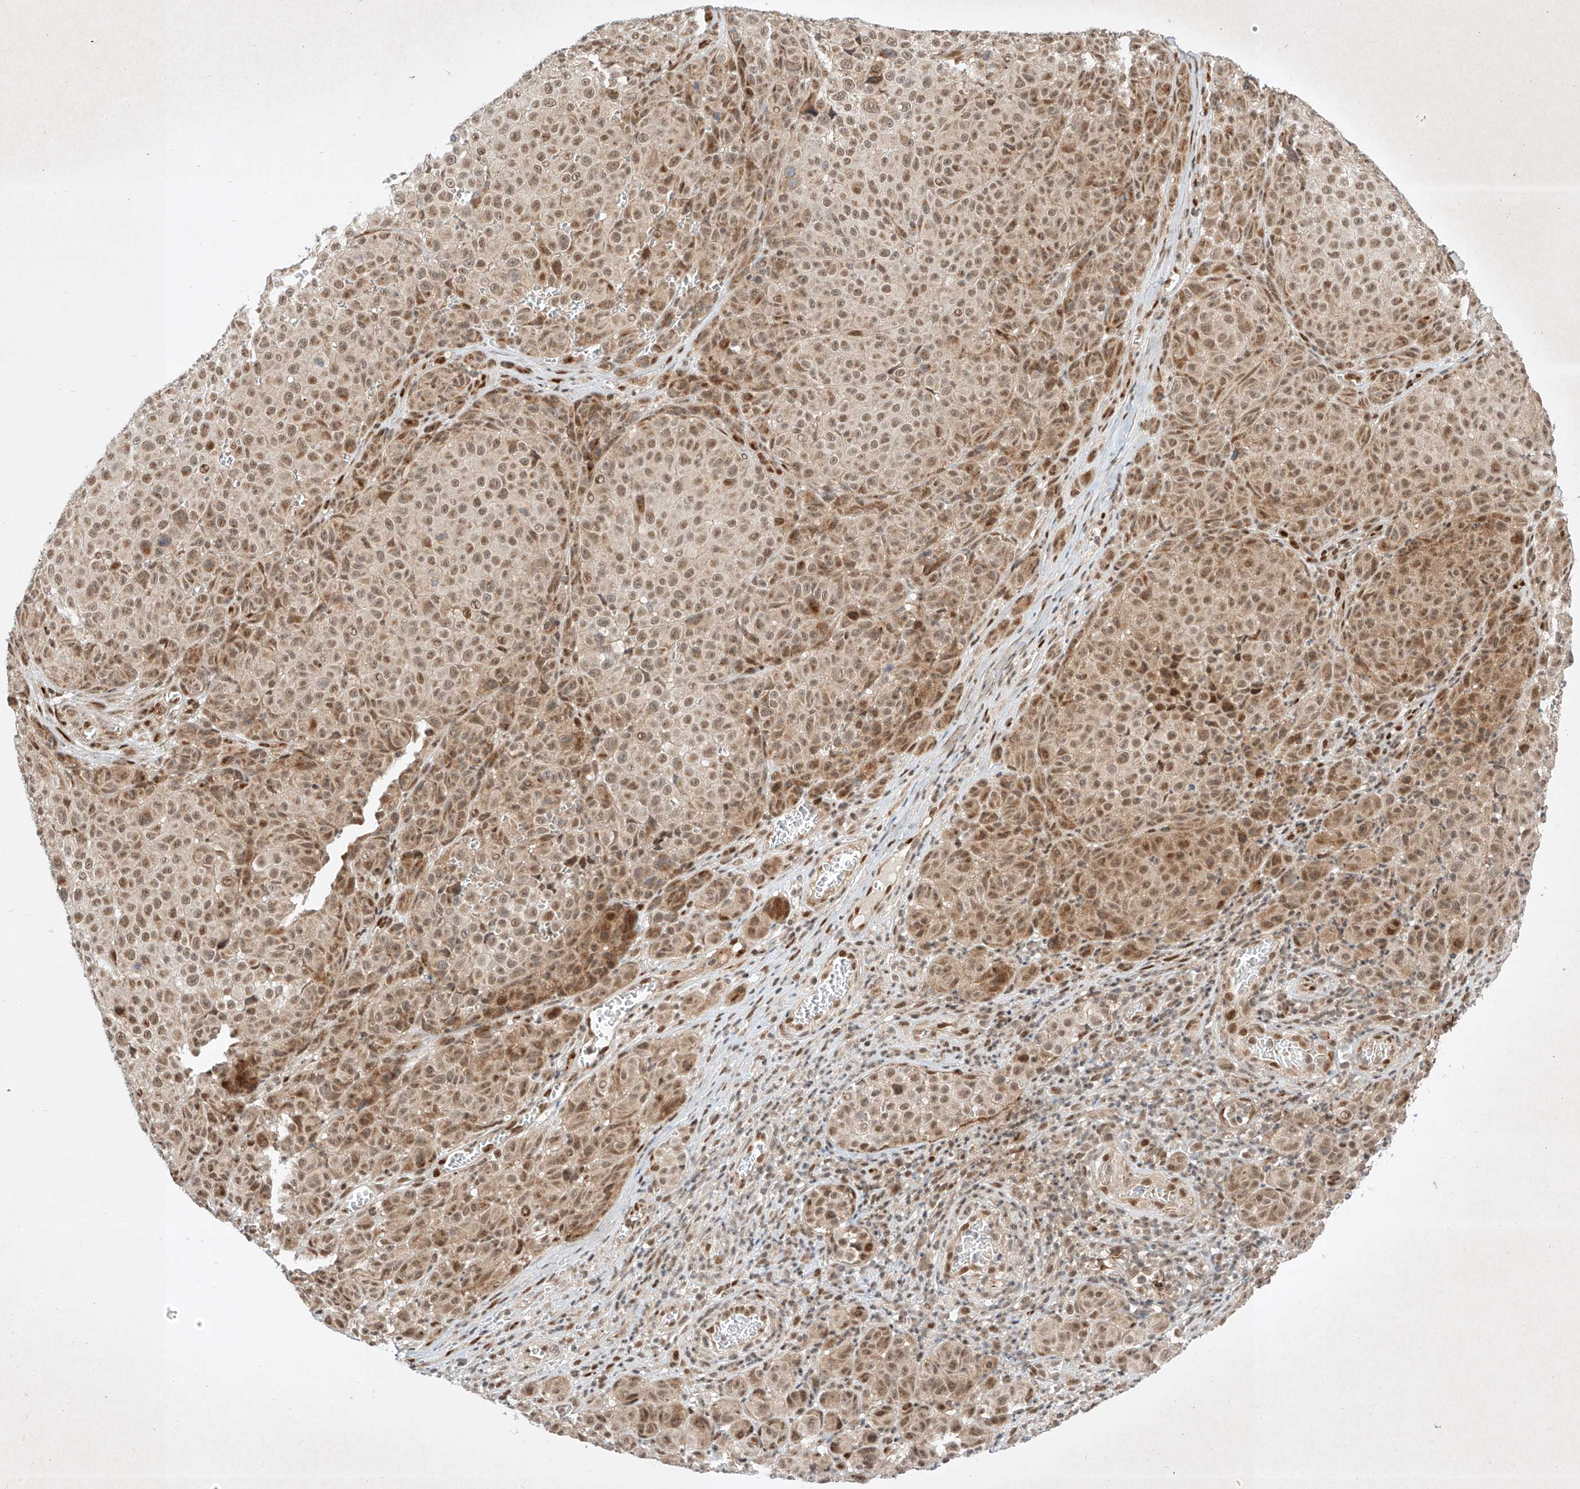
{"staining": {"intensity": "weak", "quantity": ">75%", "location": "cytoplasmic/membranous,nuclear"}, "tissue": "melanoma", "cell_type": "Tumor cells", "image_type": "cancer", "snomed": [{"axis": "morphology", "description": "Malignant melanoma, NOS"}, {"axis": "topography", "description": "Skin"}], "caption": "IHC histopathology image of malignant melanoma stained for a protein (brown), which displays low levels of weak cytoplasmic/membranous and nuclear positivity in about >75% of tumor cells.", "gene": "EPG5", "patient": {"sex": "male", "age": 73}}